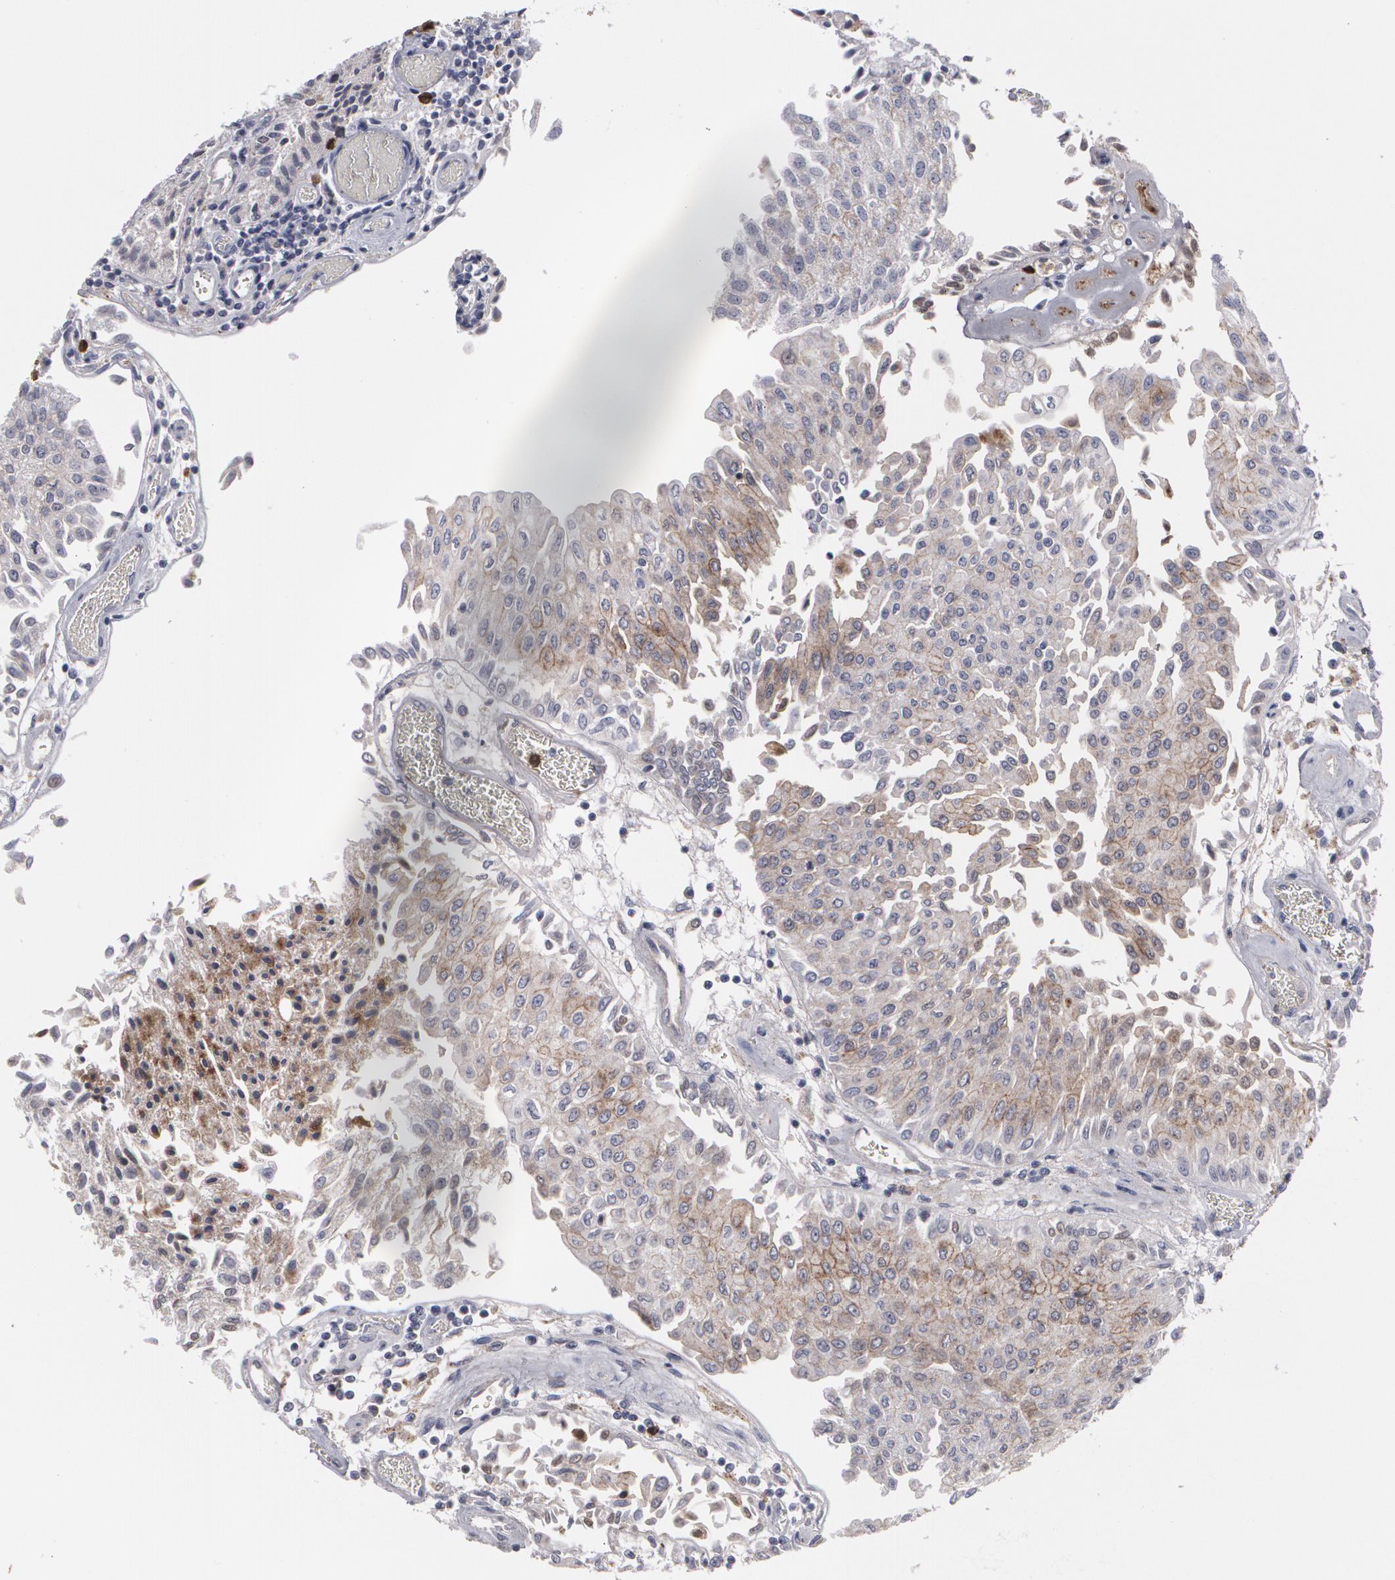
{"staining": {"intensity": "weak", "quantity": "<25%", "location": "cytoplasmic/membranous,nuclear"}, "tissue": "urothelial cancer", "cell_type": "Tumor cells", "image_type": "cancer", "snomed": [{"axis": "morphology", "description": "Urothelial carcinoma, Low grade"}, {"axis": "topography", "description": "Urinary bladder"}], "caption": "Urothelial cancer was stained to show a protein in brown. There is no significant positivity in tumor cells.", "gene": "LRG1", "patient": {"sex": "male", "age": 86}}